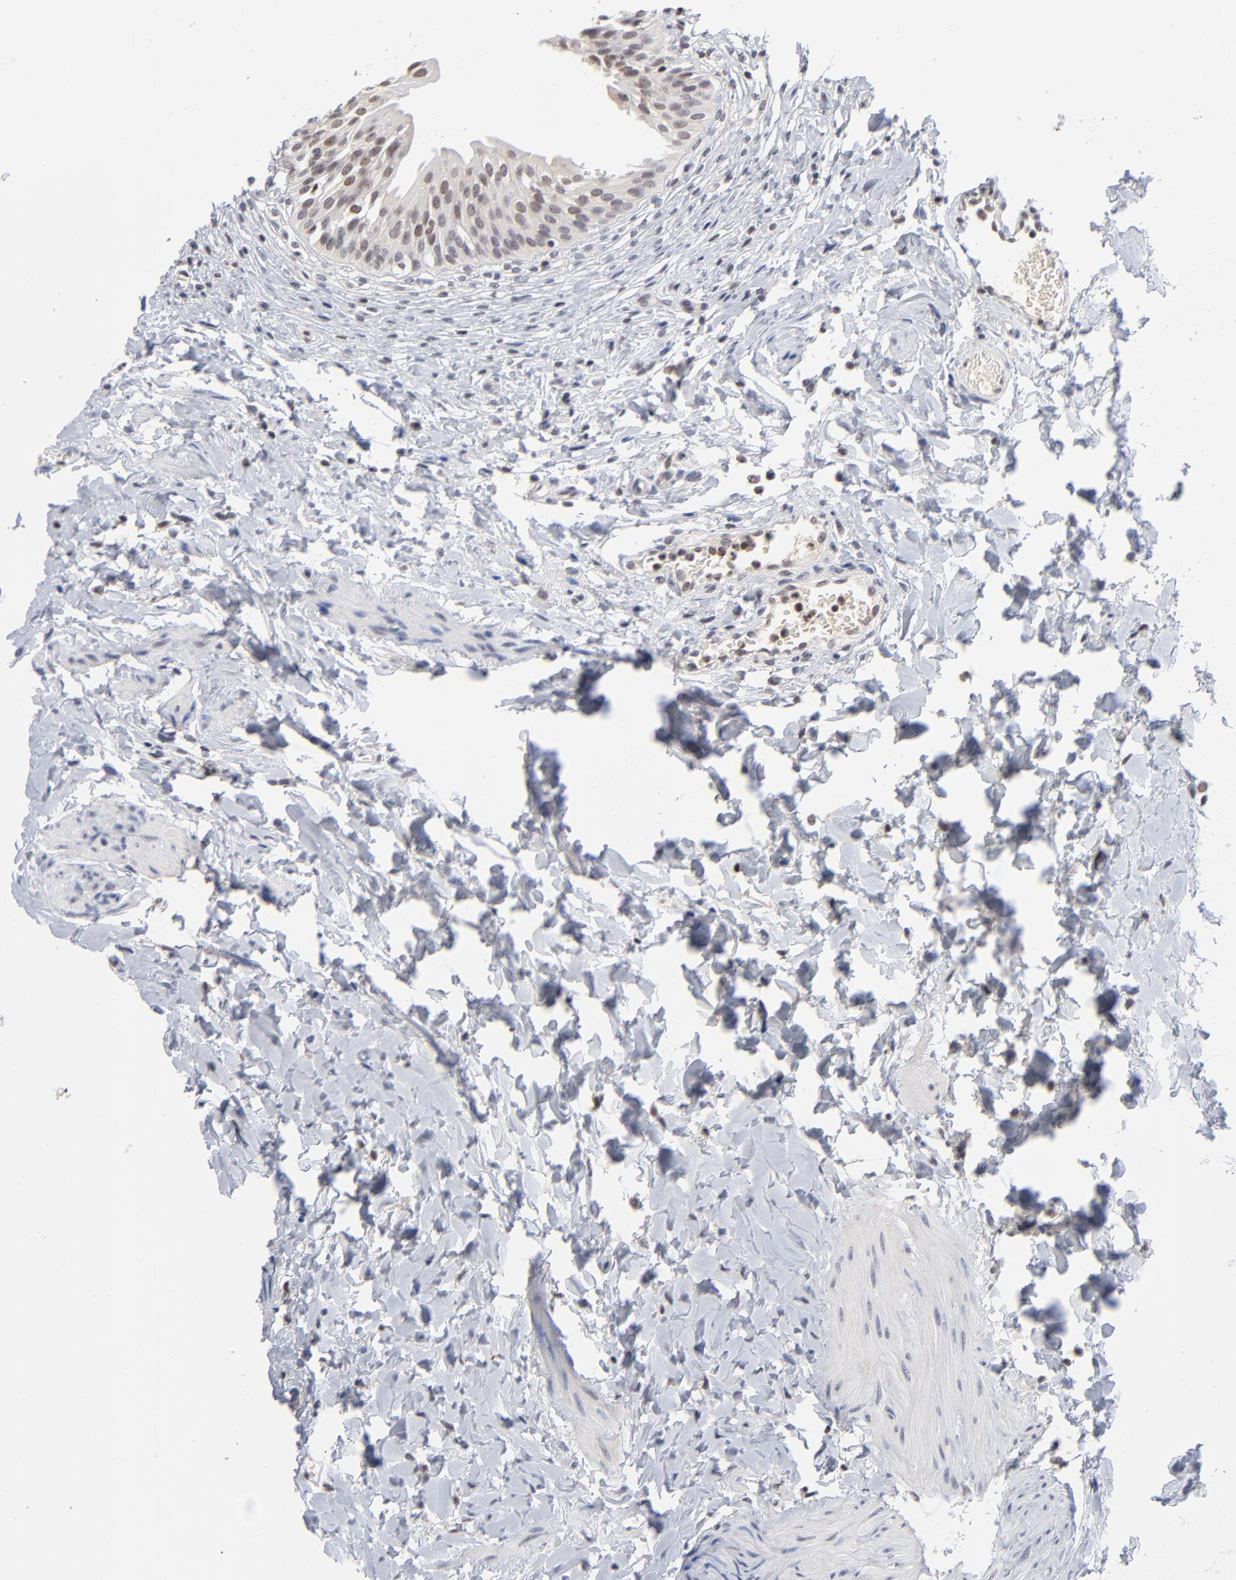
{"staining": {"intensity": "weak", "quantity": "25%-75%", "location": "nuclear"}, "tissue": "urinary bladder", "cell_type": "Urothelial cells", "image_type": "normal", "snomed": [{"axis": "morphology", "description": "Normal tissue, NOS"}, {"axis": "topography", "description": "Urinary bladder"}], "caption": "High-power microscopy captured an immunohistochemistry (IHC) histopathology image of unremarkable urinary bladder, revealing weak nuclear staining in about 25%-75% of urothelial cells.", "gene": "MAX", "patient": {"sex": "female", "age": 80}}